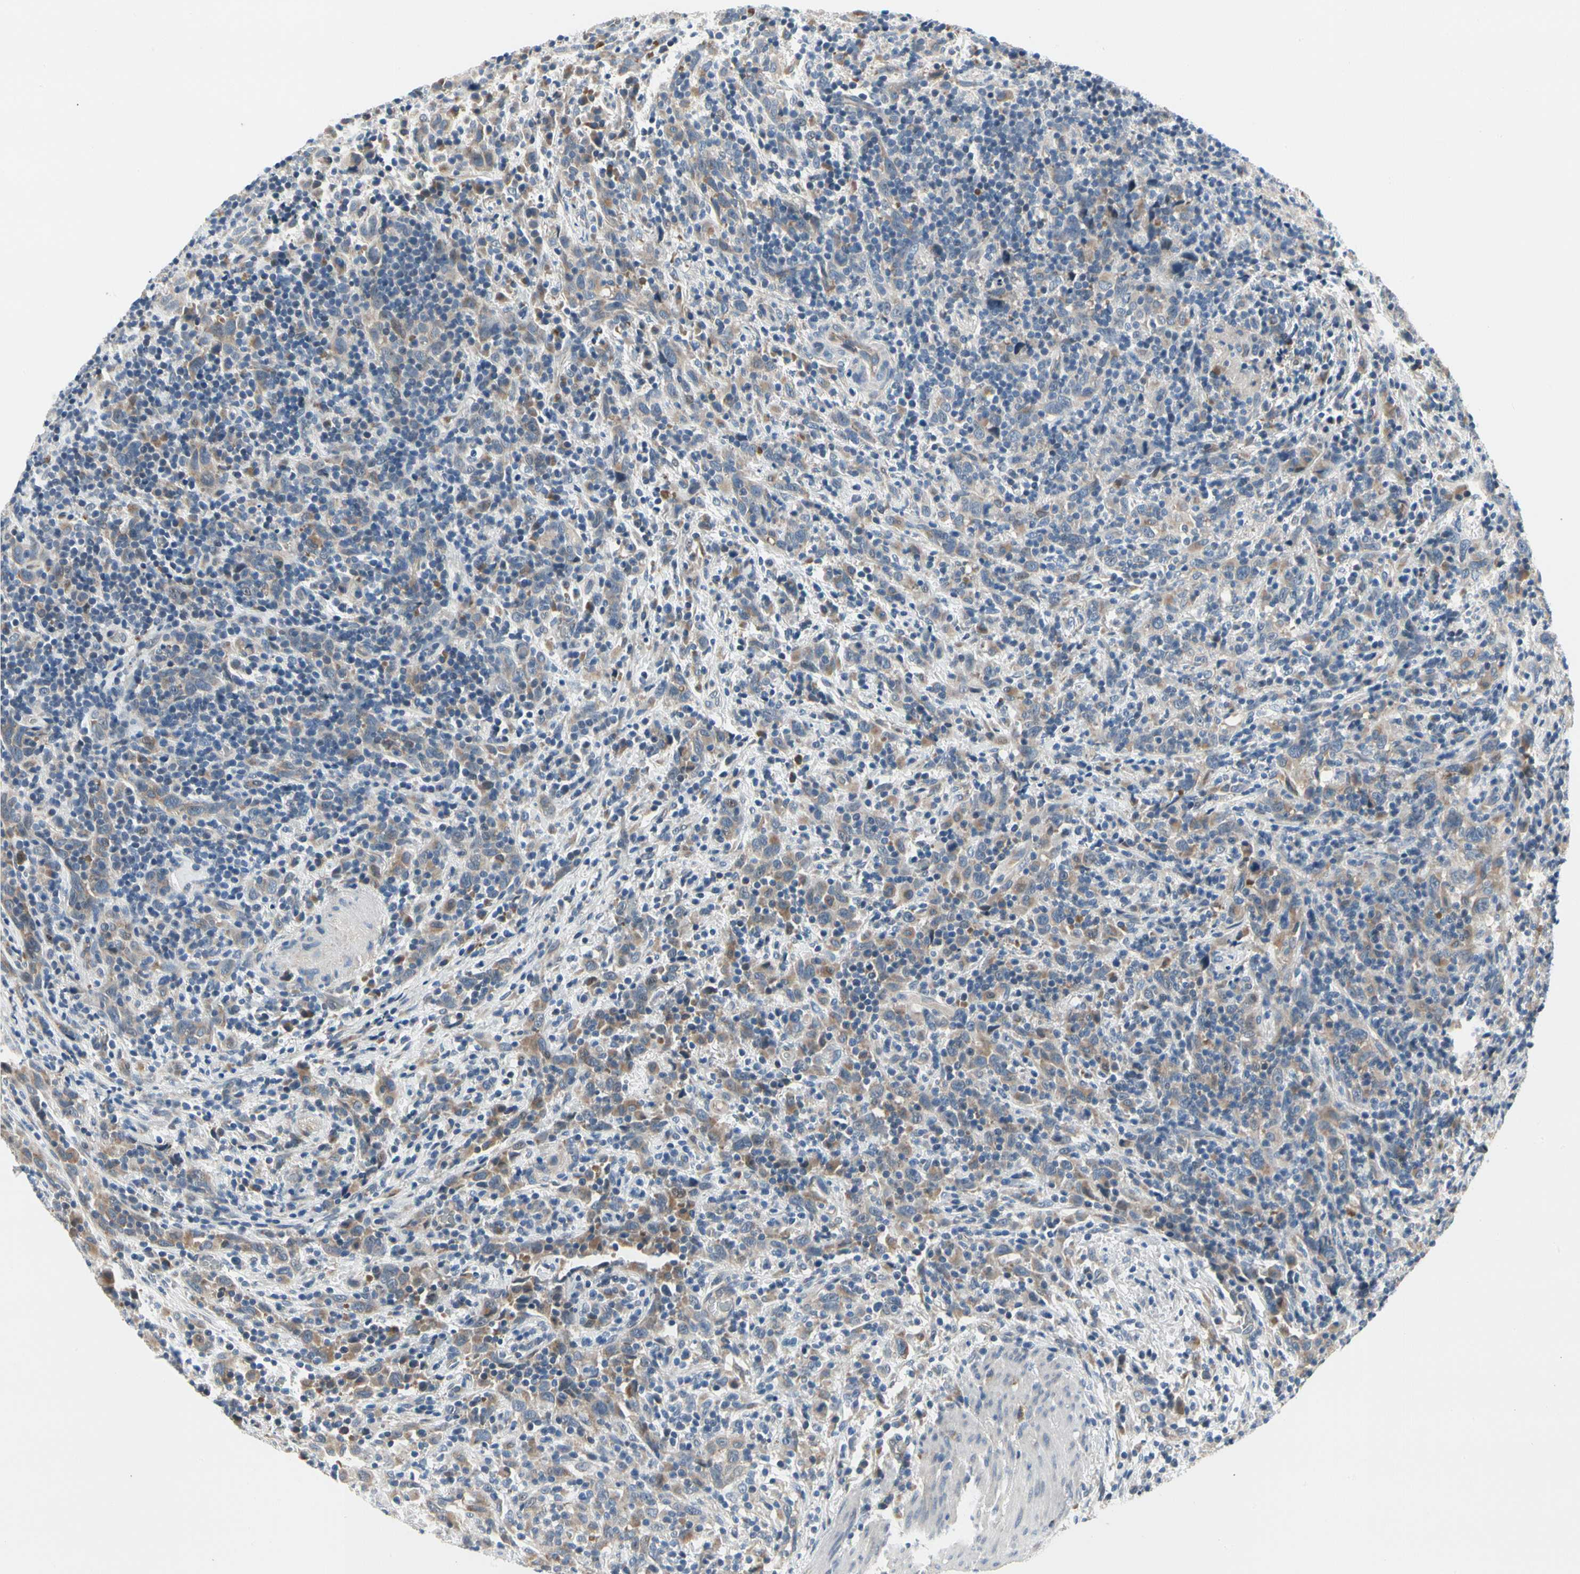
{"staining": {"intensity": "moderate", "quantity": "25%-75%", "location": "cytoplasmic/membranous"}, "tissue": "urothelial cancer", "cell_type": "Tumor cells", "image_type": "cancer", "snomed": [{"axis": "morphology", "description": "Urothelial carcinoma, High grade"}, {"axis": "topography", "description": "Urinary bladder"}], "caption": "Protein analysis of urothelial cancer tissue displays moderate cytoplasmic/membranous expression in about 25%-75% of tumor cells.", "gene": "NFASC", "patient": {"sex": "male", "age": 61}}